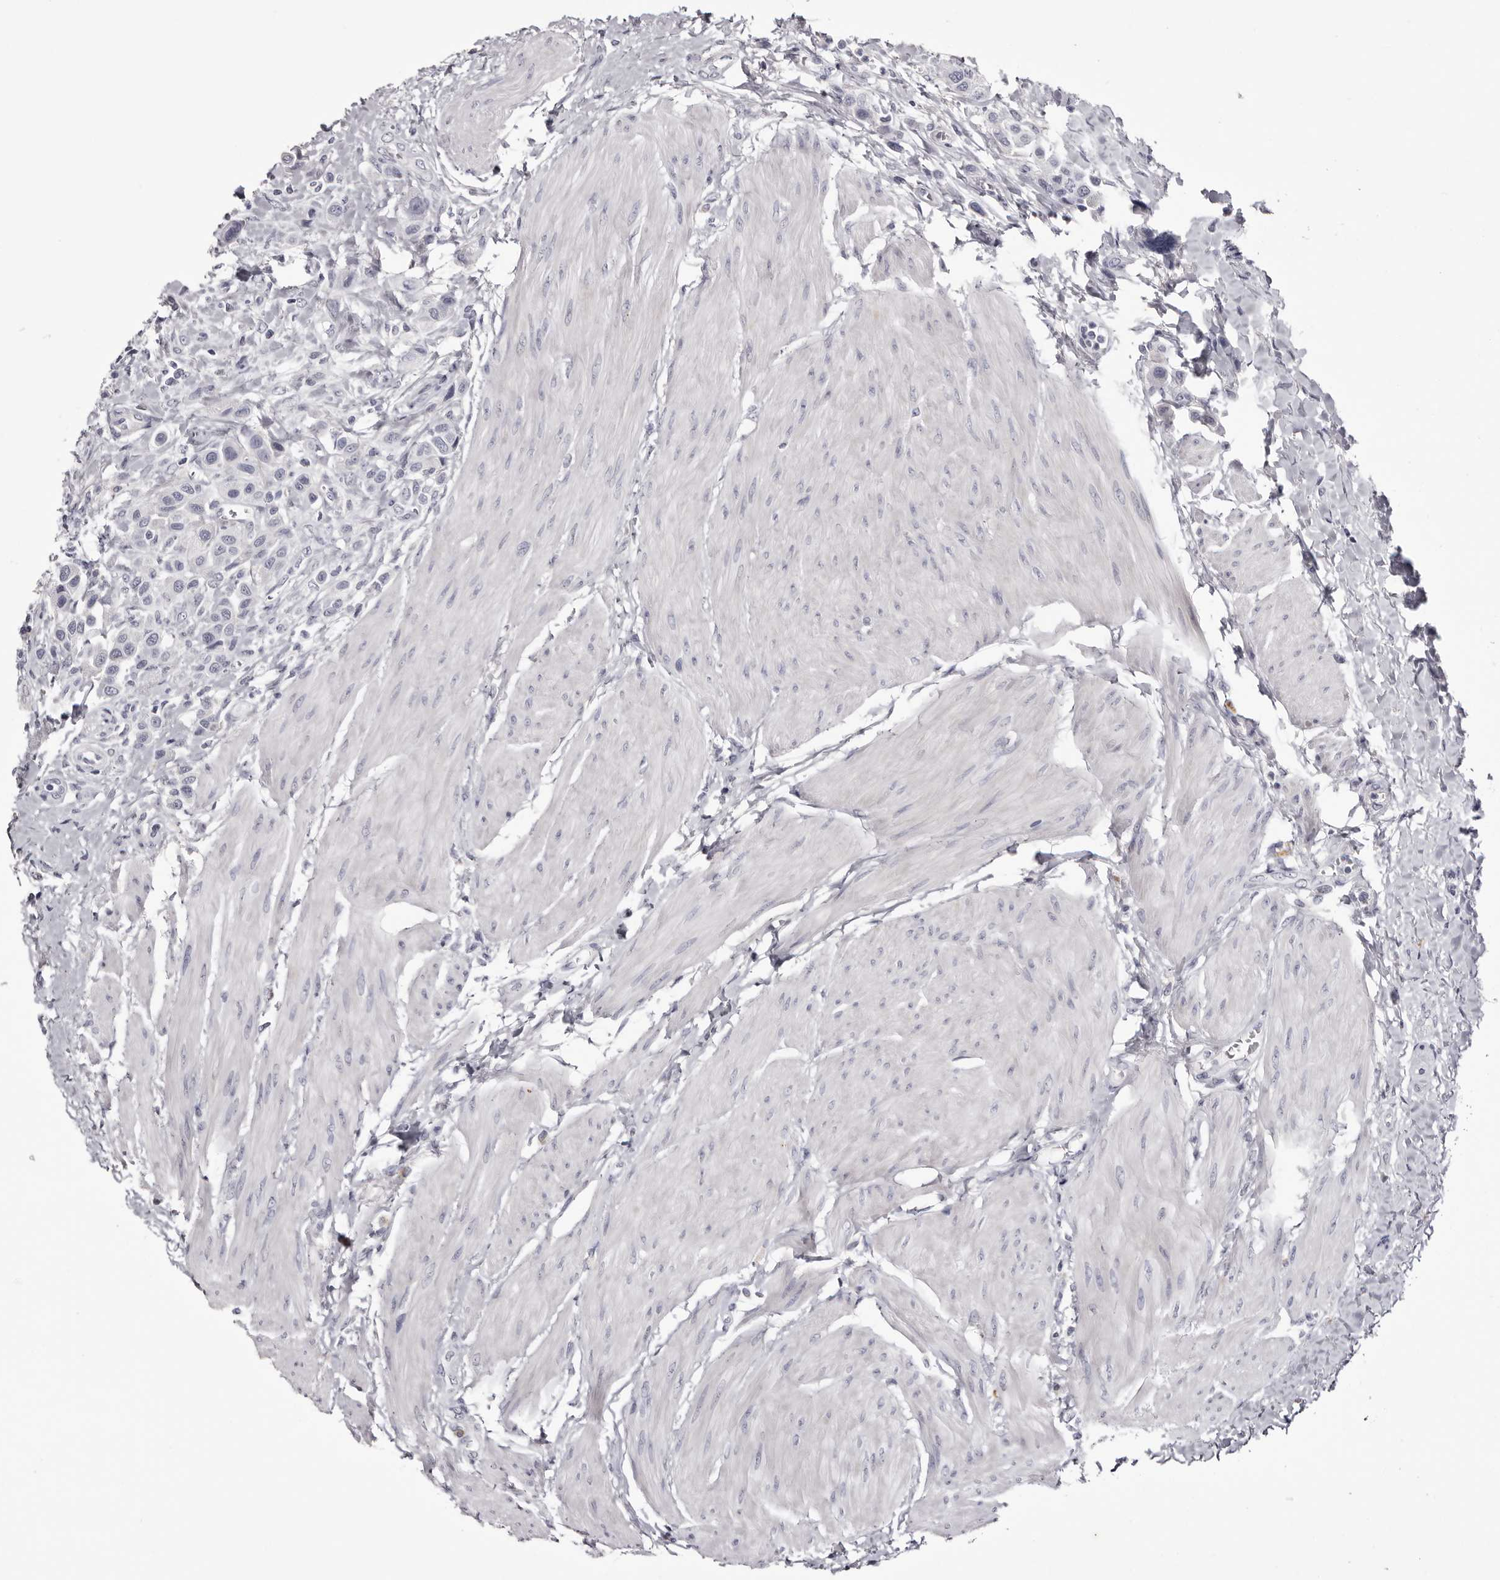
{"staining": {"intensity": "negative", "quantity": "none", "location": "none"}, "tissue": "urothelial cancer", "cell_type": "Tumor cells", "image_type": "cancer", "snomed": [{"axis": "morphology", "description": "Urothelial carcinoma, High grade"}, {"axis": "topography", "description": "Urinary bladder"}], "caption": "Protein analysis of urothelial cancer demonstrates no significant staining in tumor cells. Nuclei are stained in blue.", "gene": "CA6", "patient": {"sex": "male", "age": 50}}